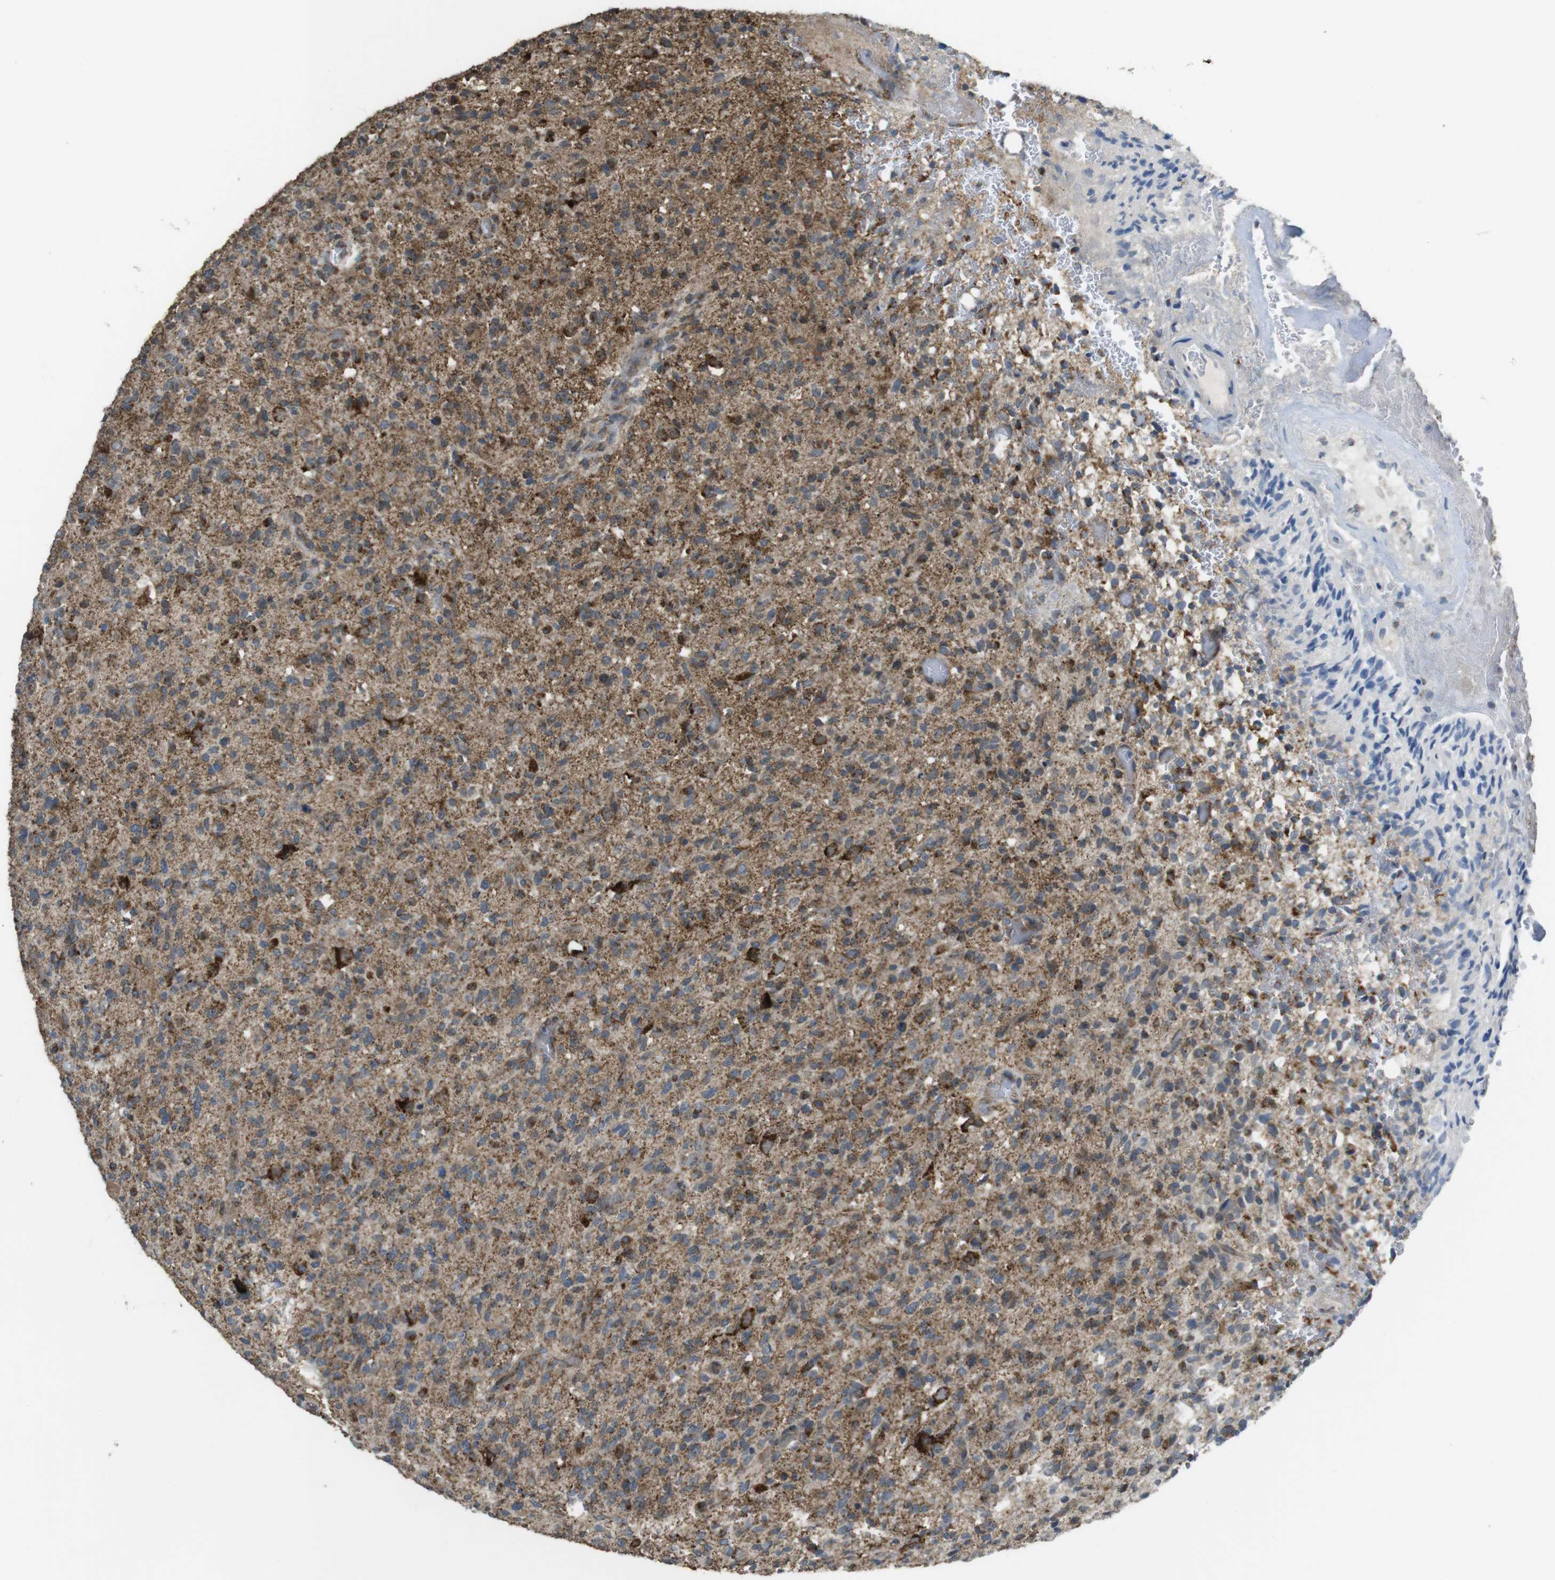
{"staining": {"intensity": "moderate", "quantity": "25%-75%", "location": "cytoplasmic/membranous"}, "tissue": "glioma", "cell_type": "Tumor cells", "image_type": "cancer", "snomed": [{"axis": "morphology", "description": "Glioma, malignant, High grade"}, {"axis": "topography", "description": "Brain"}], "caption": "Immunohistochemistry (IHC) of malignant high-grade glioma displays medium levels of moderate cytoplasmic/membranous staining in about 25%-75% of tumor cells. The staining was performed using DAB (3,3'-diaminobenzidine) to visualize the protein expression in brown, while the nuclei were stained in blue with hematoxylin (Magnification: 20x).", "gene": "CALHM2", "patient": {"sex": "male", "age": 71}}